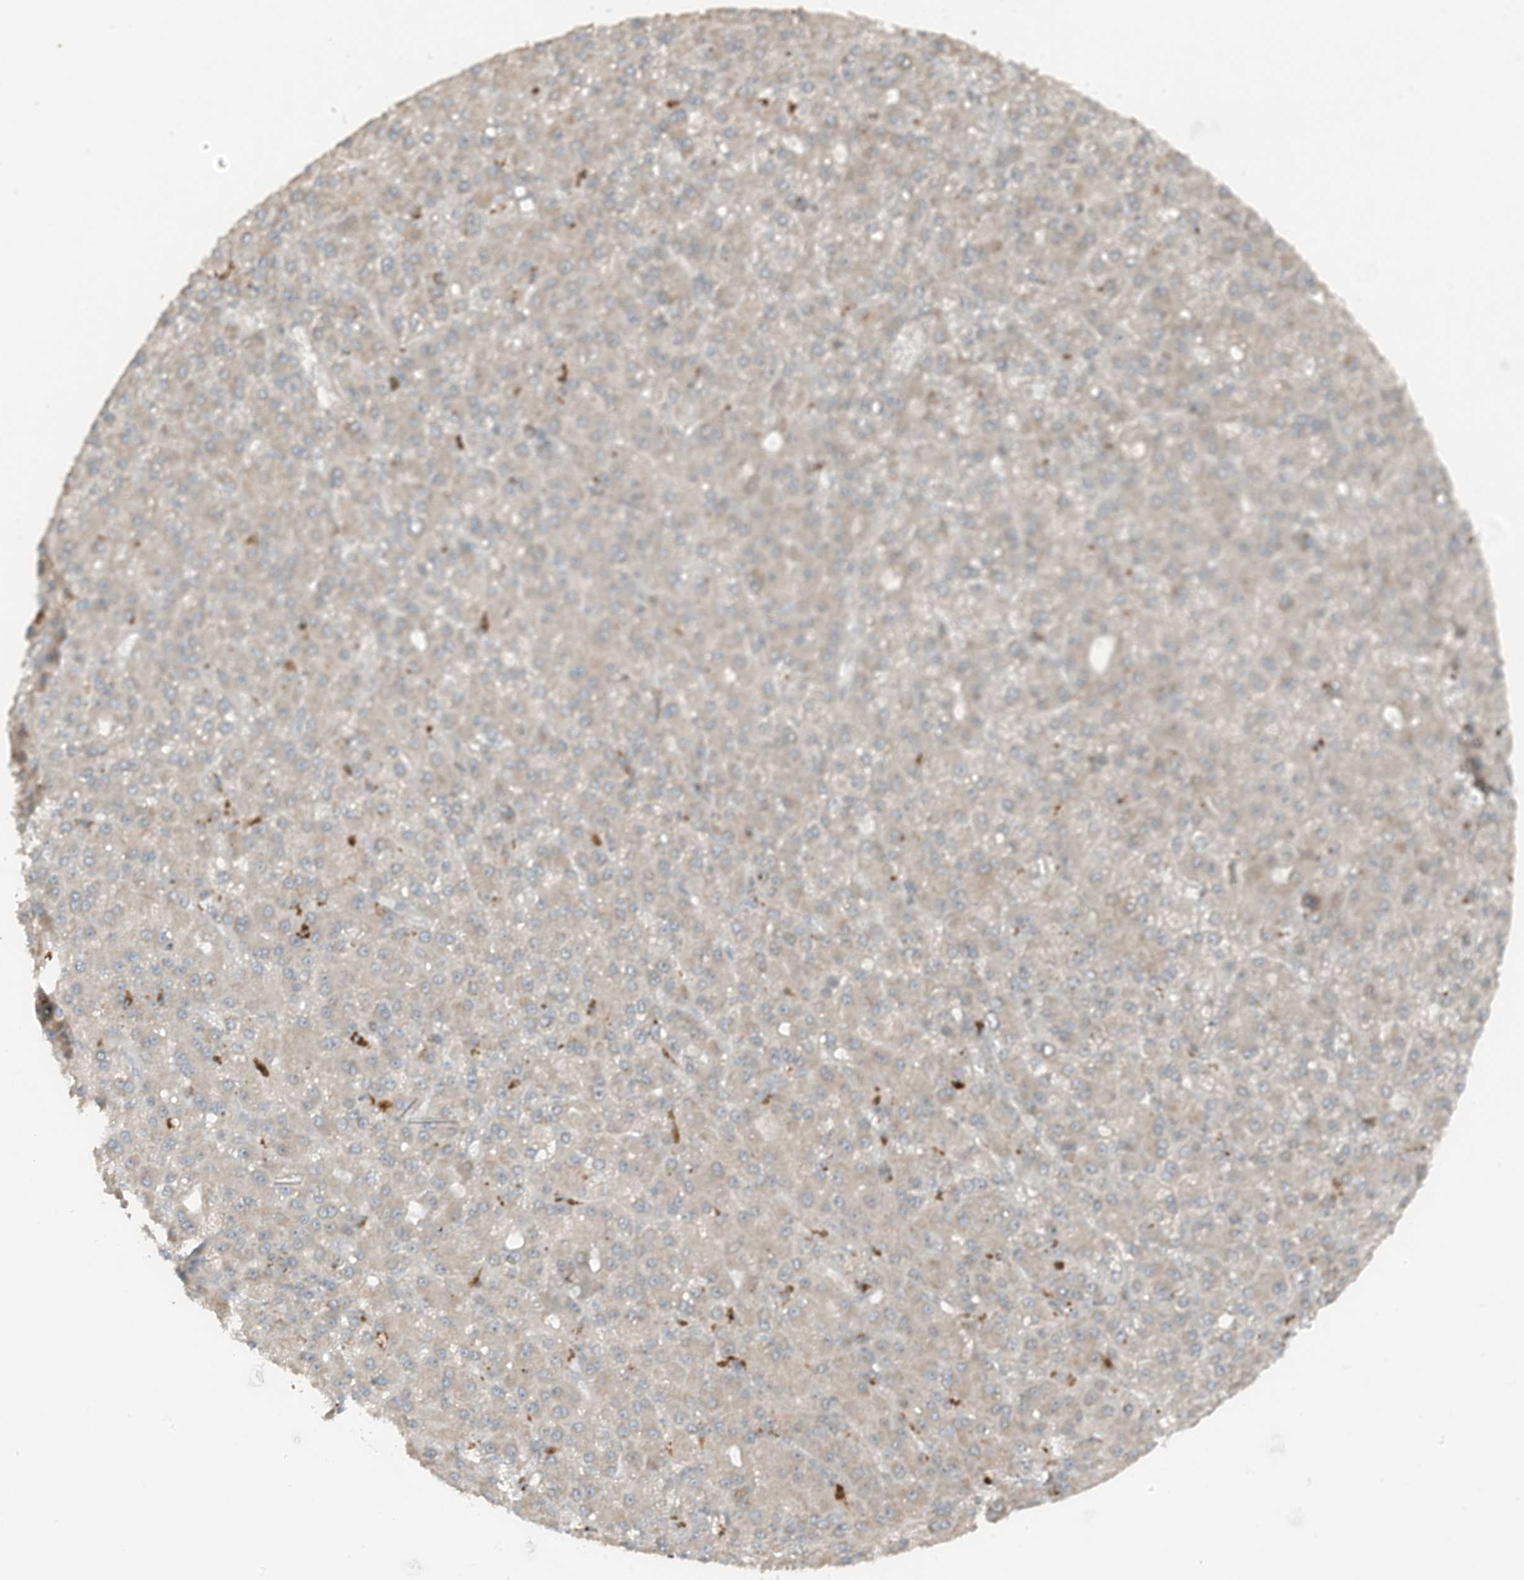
{"staining": {"intensity": "negative", "quantity": "none", "location": "none"}, "tissue": "liver cancer", "cell_type": "Tumor cells", "image_type": "cancer", "snomed": [{"axis": "morphology", "description": "Carcinoma, Hepatocellular, NOS"}, {"axis": "topography", "description": "Liver"}], "caption": "The image shows no significant staining in tumor cells of hepatocellular carcinoma (liver).", "gene": "TXNDC9", "patient": {"sex": "male", "age": 67}}